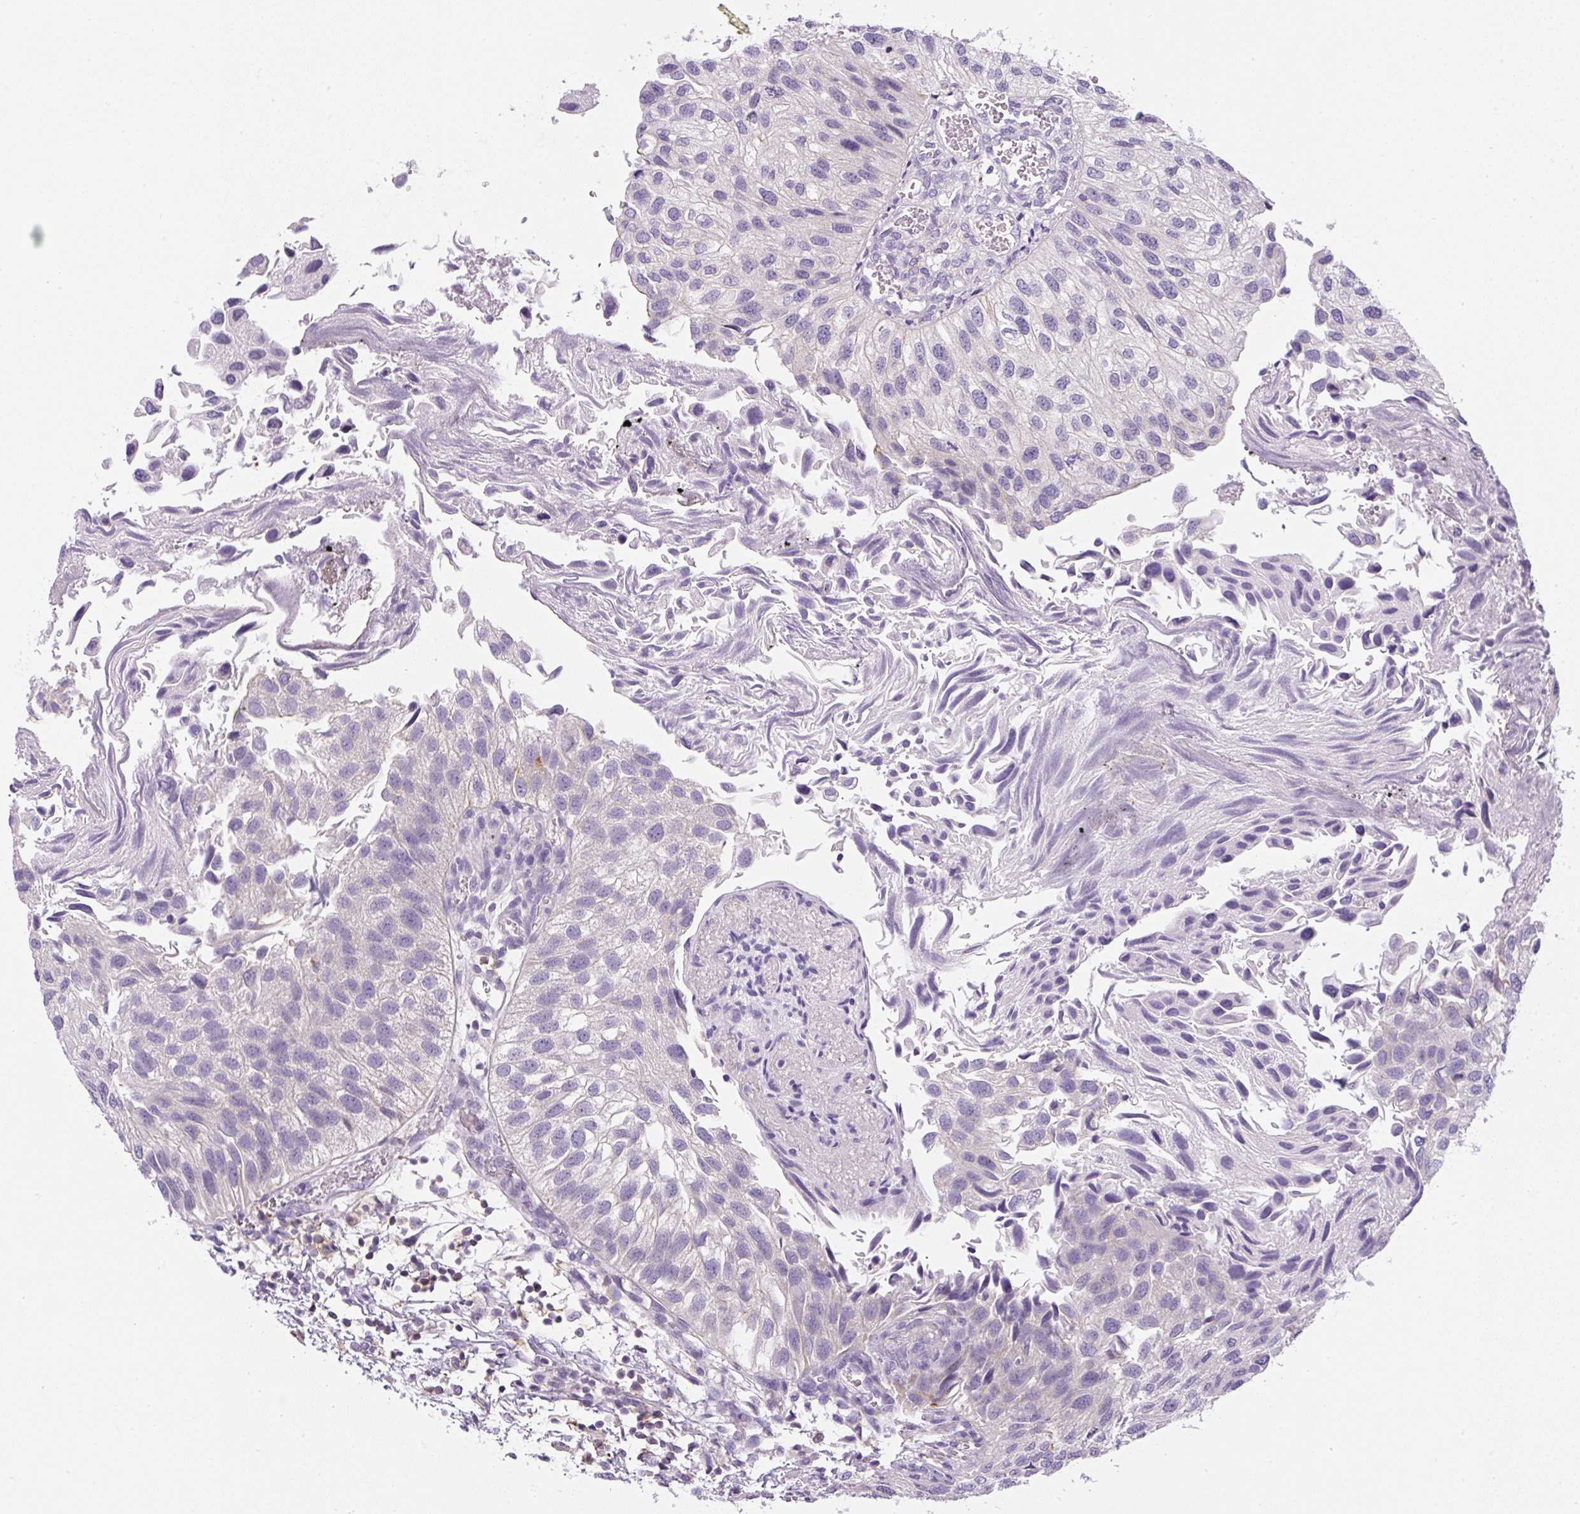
{"staining": {"intensity": "negative", "quantity": "none", "location": "none"}, "tissue": "urothelial cancer", "cell_type": "Tumor cells", "image_type": "cancer", "snomed": [{"axis": "morphology", "description": "Urothelial carcinoma, Low grade"}, {"axis": "topography", "description": "Urinary bladder"}], "caption": "A histopathology image of human urothelial cancer is negative for staining in tumor cells.", "gene": "PIP5KL1", "patient": {"sex": "female", "age": 89}}